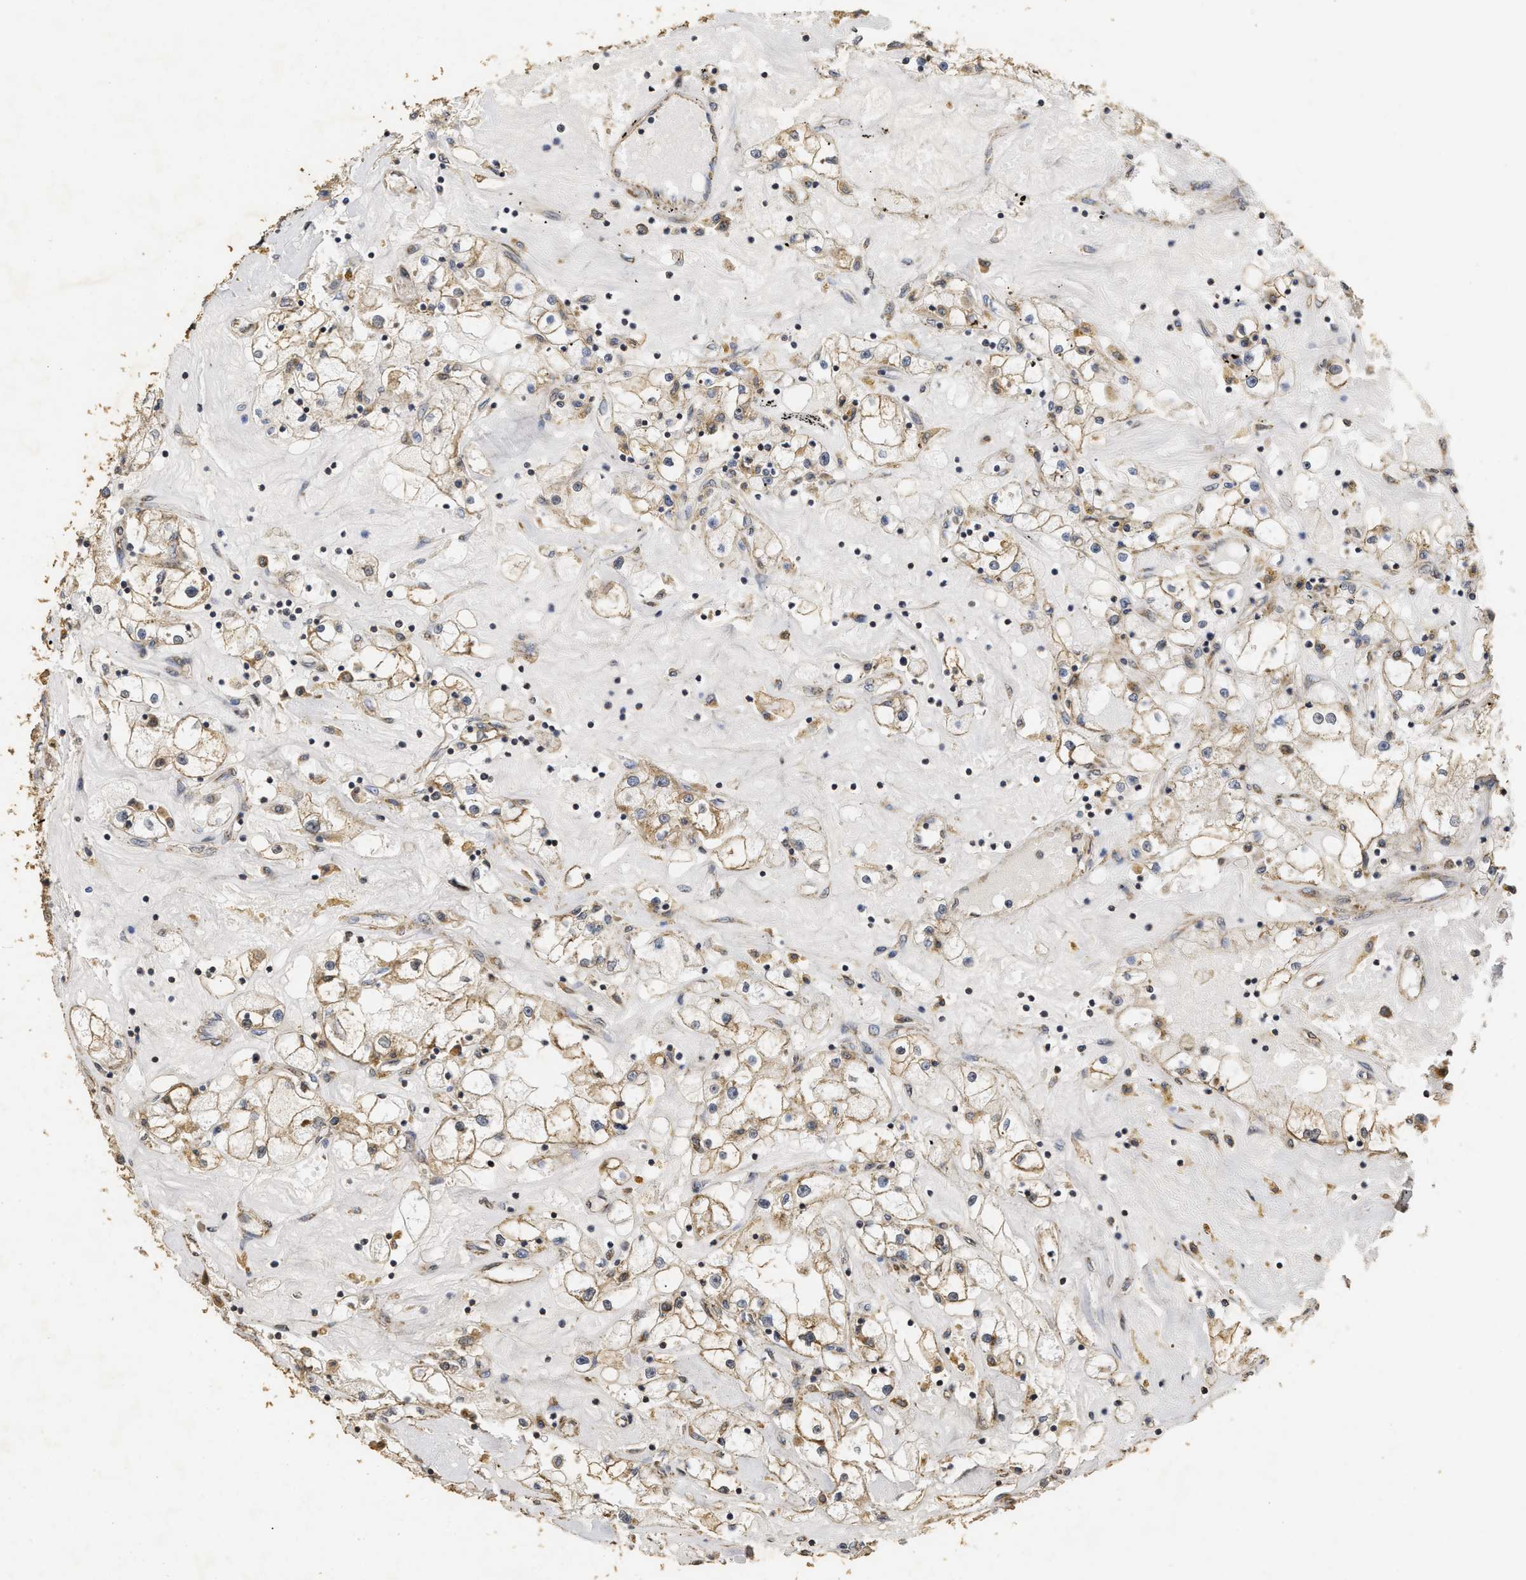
{"staining": {"intensity": "weak", "quantity": ">75%", "location": "cytoplasmic/membranous"}, "tissue": "renal cancer", "cell_type": "Tumor cells", "image_type": "cancer", "snomed": [{"axis": "morphology", "description": "Adenocarcinoma, NOS"}, {"axis": "topography", "description": "Kidney"}], "caption": "Brown immunohistochemical staining in renal adenocarcinoma exhibits weak cytoplasmic/membranous expression in about >75% of tumor cells. (brown staining indicates protein expression, while blue staining denotes nuclei).", "gene": "NAV1", "patient": {"sex": "male", "age": 56}}